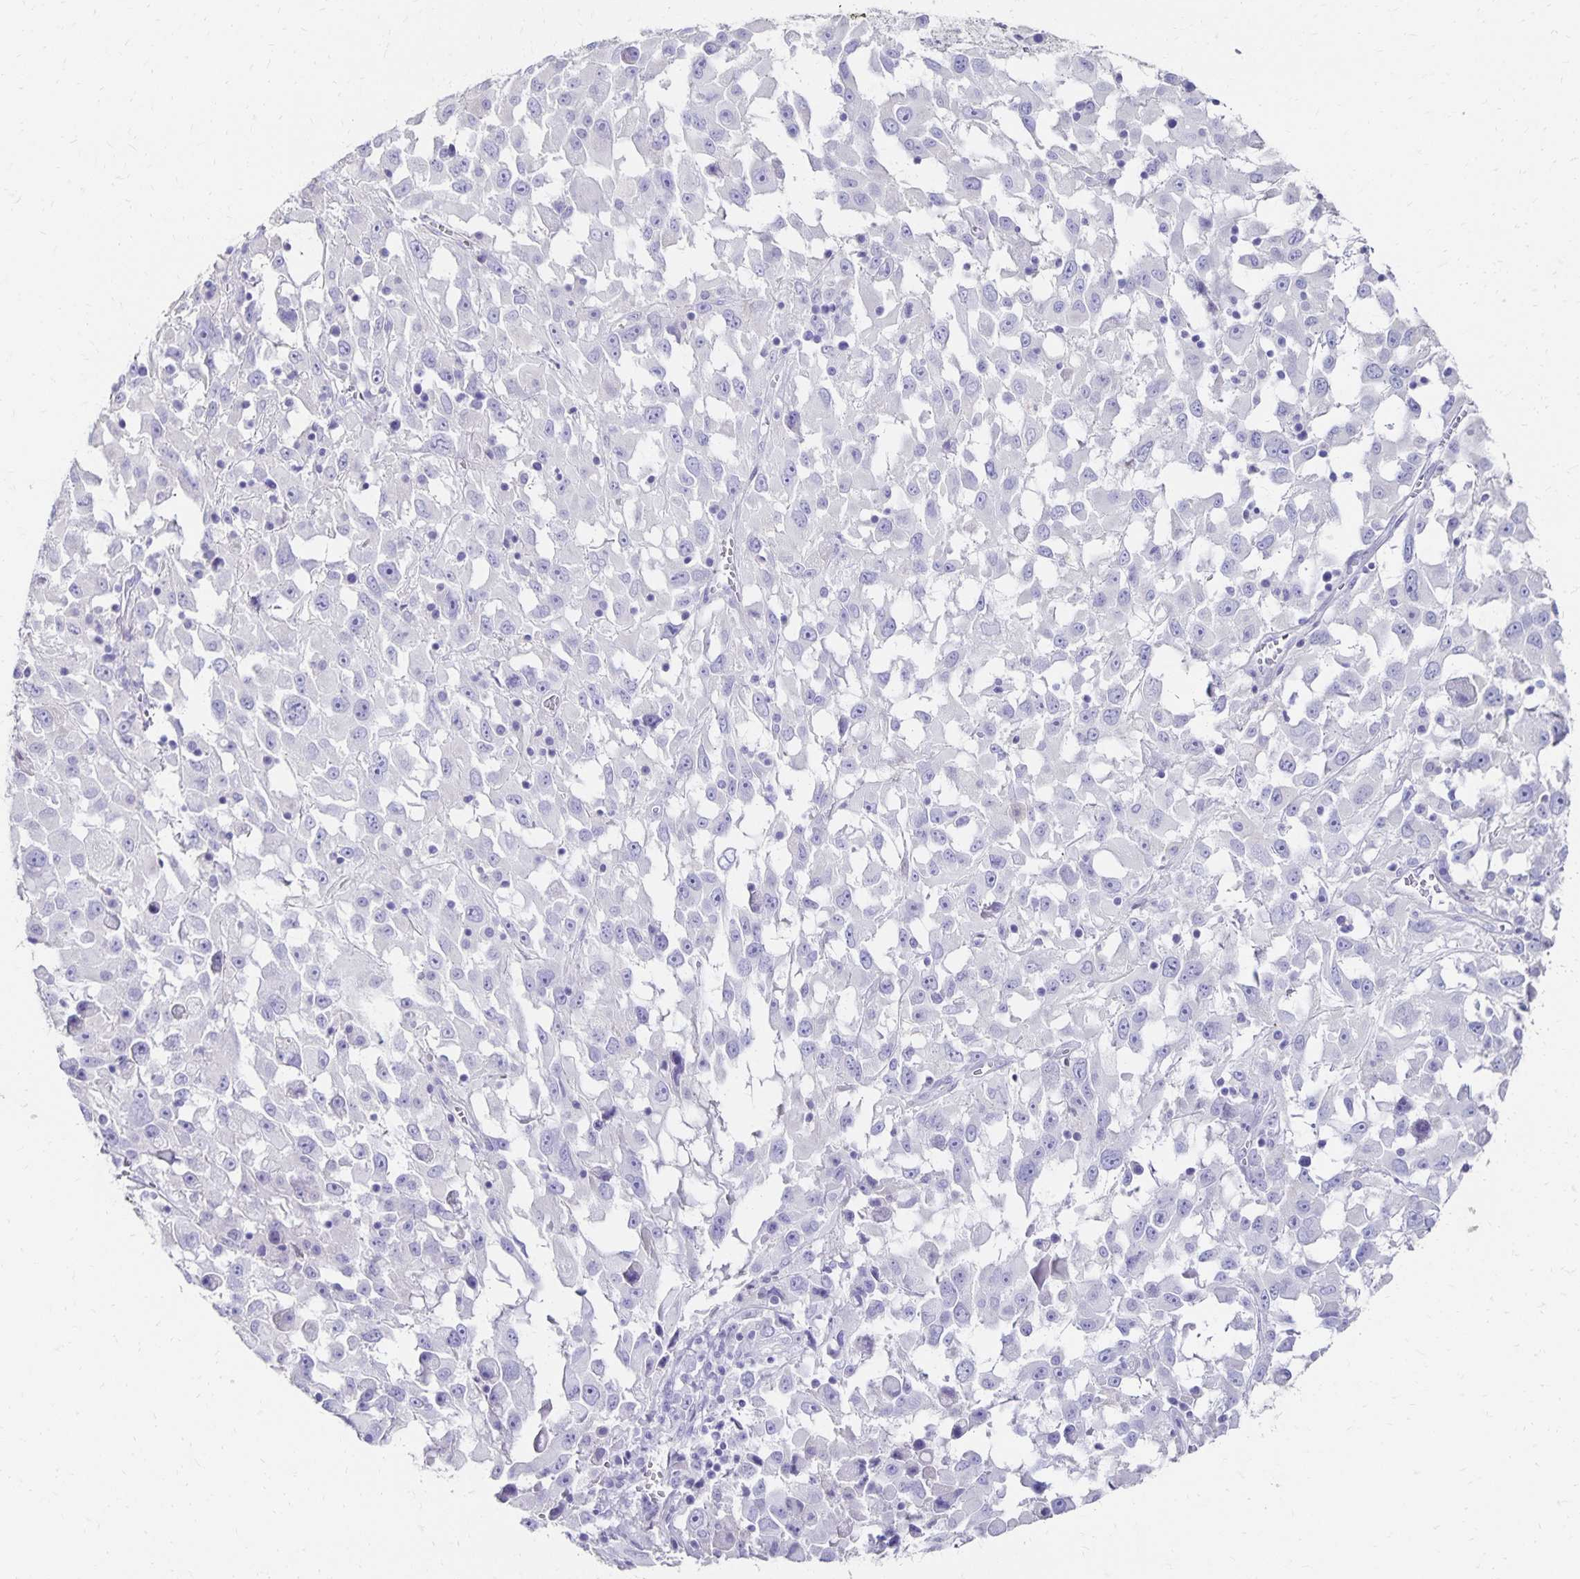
{"staining": {"intensity": "negative", "quantity": "none", "location": "none"}, "tissue": "melanoma", "cell_type": "Tumor cells", "image_type": "cancer", "snomed": [{"axis": "morphology", "description": "Malignant melanoma, Metastatic site"}, {"axis": "topography", "description": "Soft tissue"}], "caption": "Immunohistochemistry of malignant melanoma (metastatic site) reveals no expression in tumor cells.", "gene": "DYNLT4", "patient": {"sex": "male", "age": 50}}